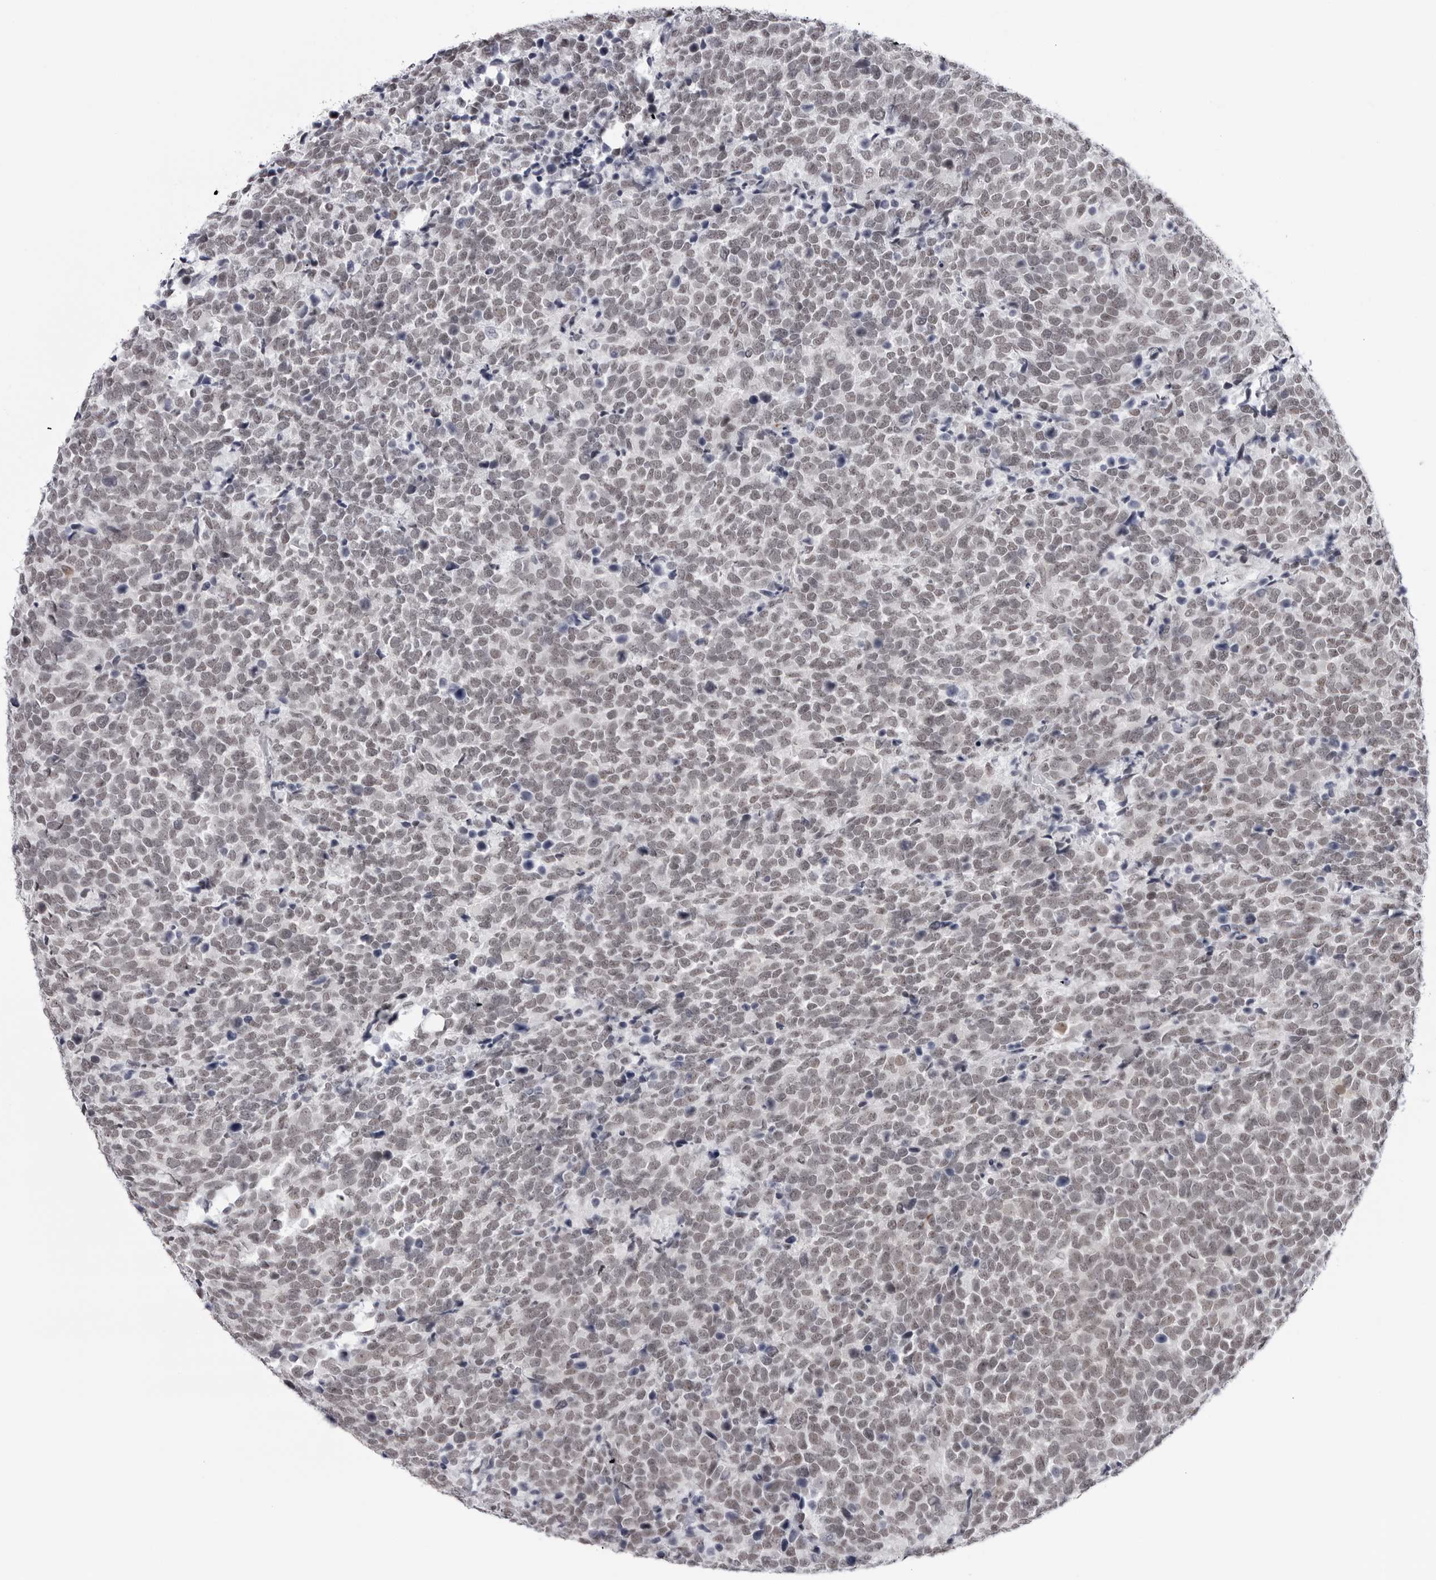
{"staining": {"intensity": "weak", "quantity": "25%-75%", "location": "nuclear"}, "tissue": "urothelial cancer", "cell_type": "Tumor cells", "image_type": "cancer", "snomed": [{"axis": "morphology", "description": "Urothelial carcinoma, High grade"}, {"axis": "topography", "description": "Urinary bladder"}], "caption": "A brown stain shows weak nuclear staining of a protein in high-grade urothelial carcinoma tumor cells.", "gene": "TRIM66", "patient": {"sex": "female", "age": 82}}